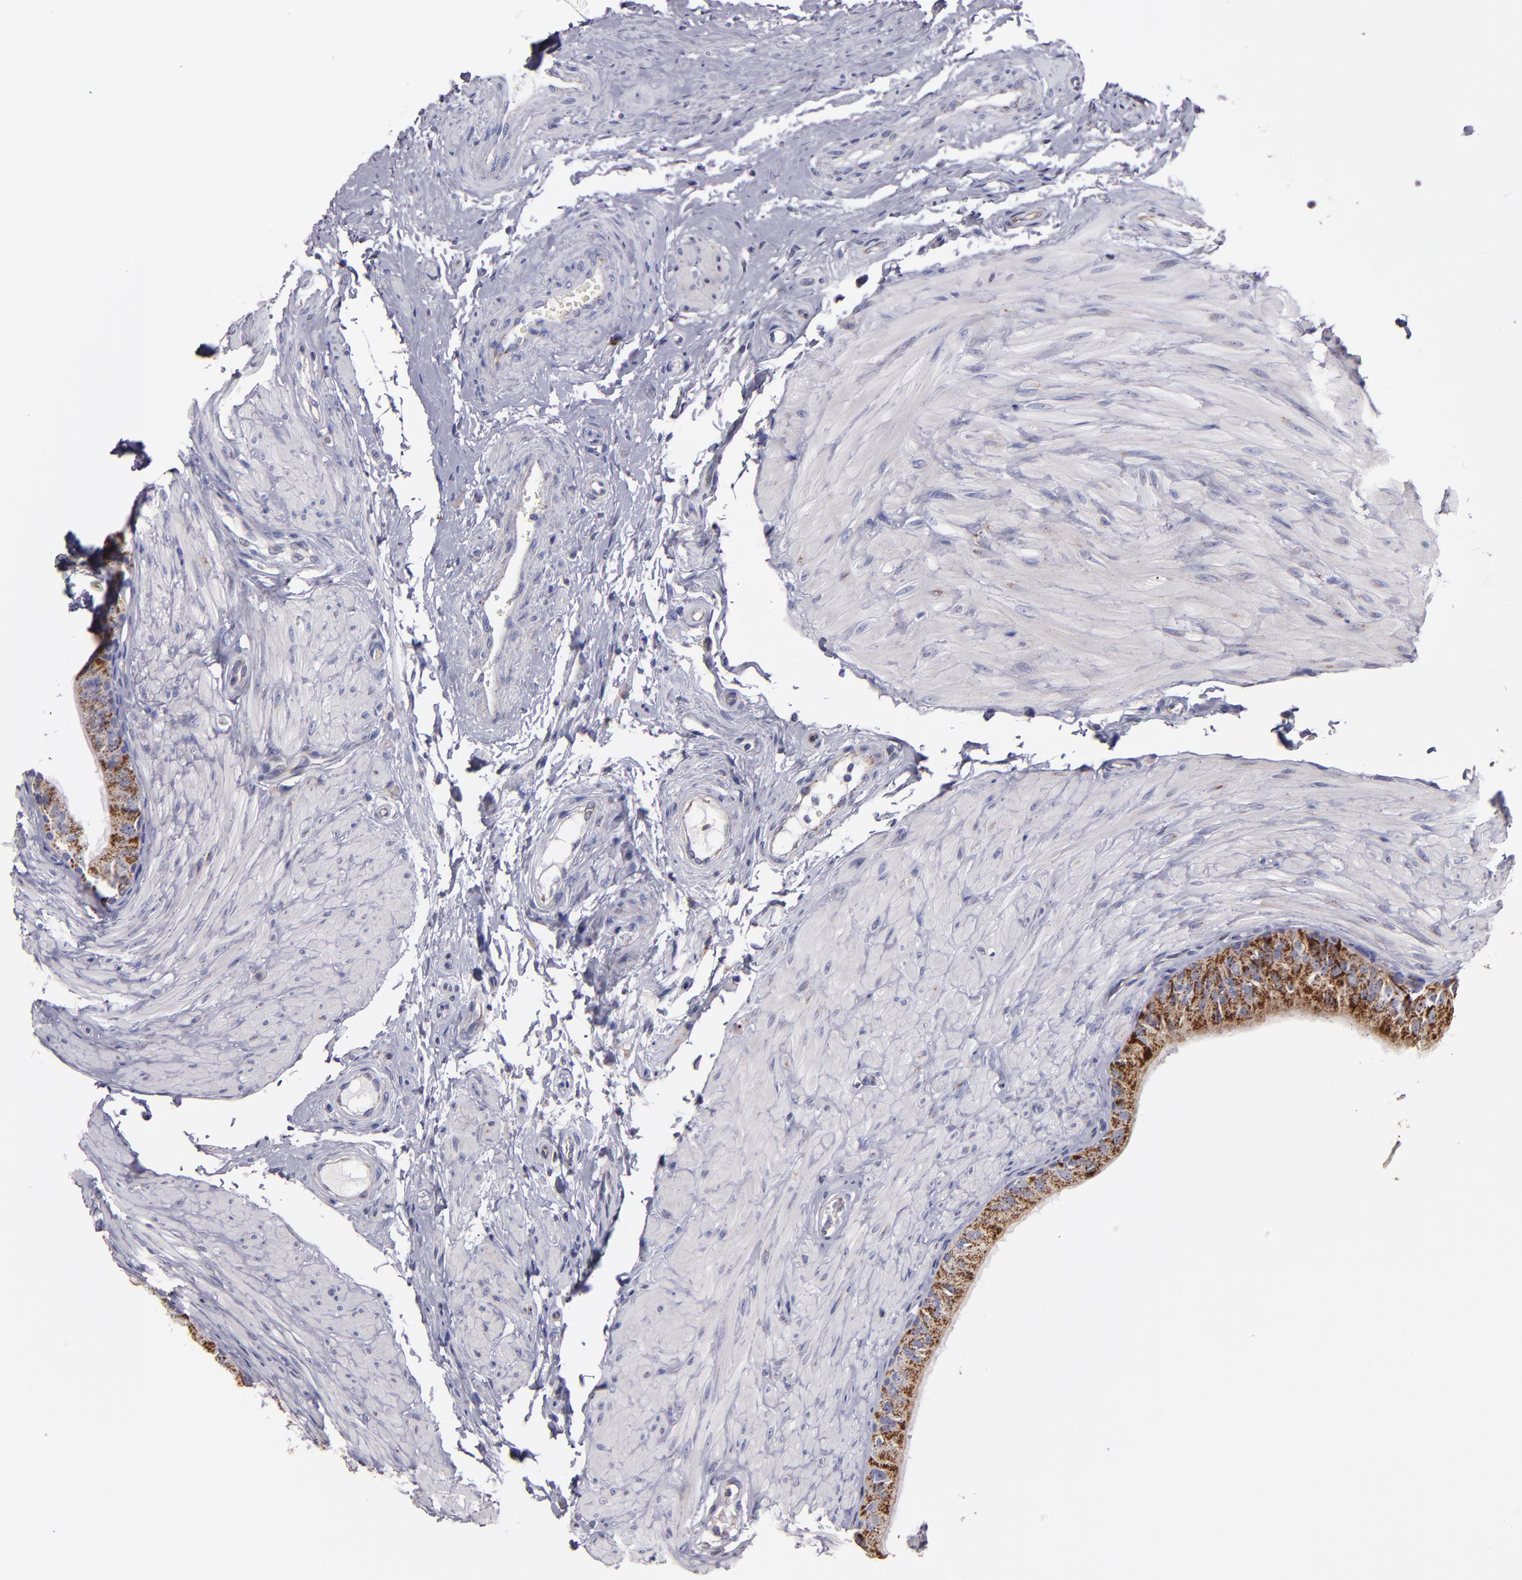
{"staining": {"intensity": "strong", "quantity": ">75%", "location": "cytoplasmic/membranous"}, "tissue": "epididymis", "cell_type": "Glandular cells", "image_type": "normal", "snomed": [{"axis": "morphology", "description": "Normal tissue, NOS"}, {"axis": "topography", "description": "Epididymis"}], "caption": "Immunohistochemistry of normal epididymis demonstrates high levels of strong cytoplasmic/membranous expression in approximately >75% of glandular cells. Using DAB (brown) and hematoxylin (blue) stains, captured at high magnification using brightfield microscopy.", "gene": "CLTA", "patient": {"sex": "male", "age": 68}}